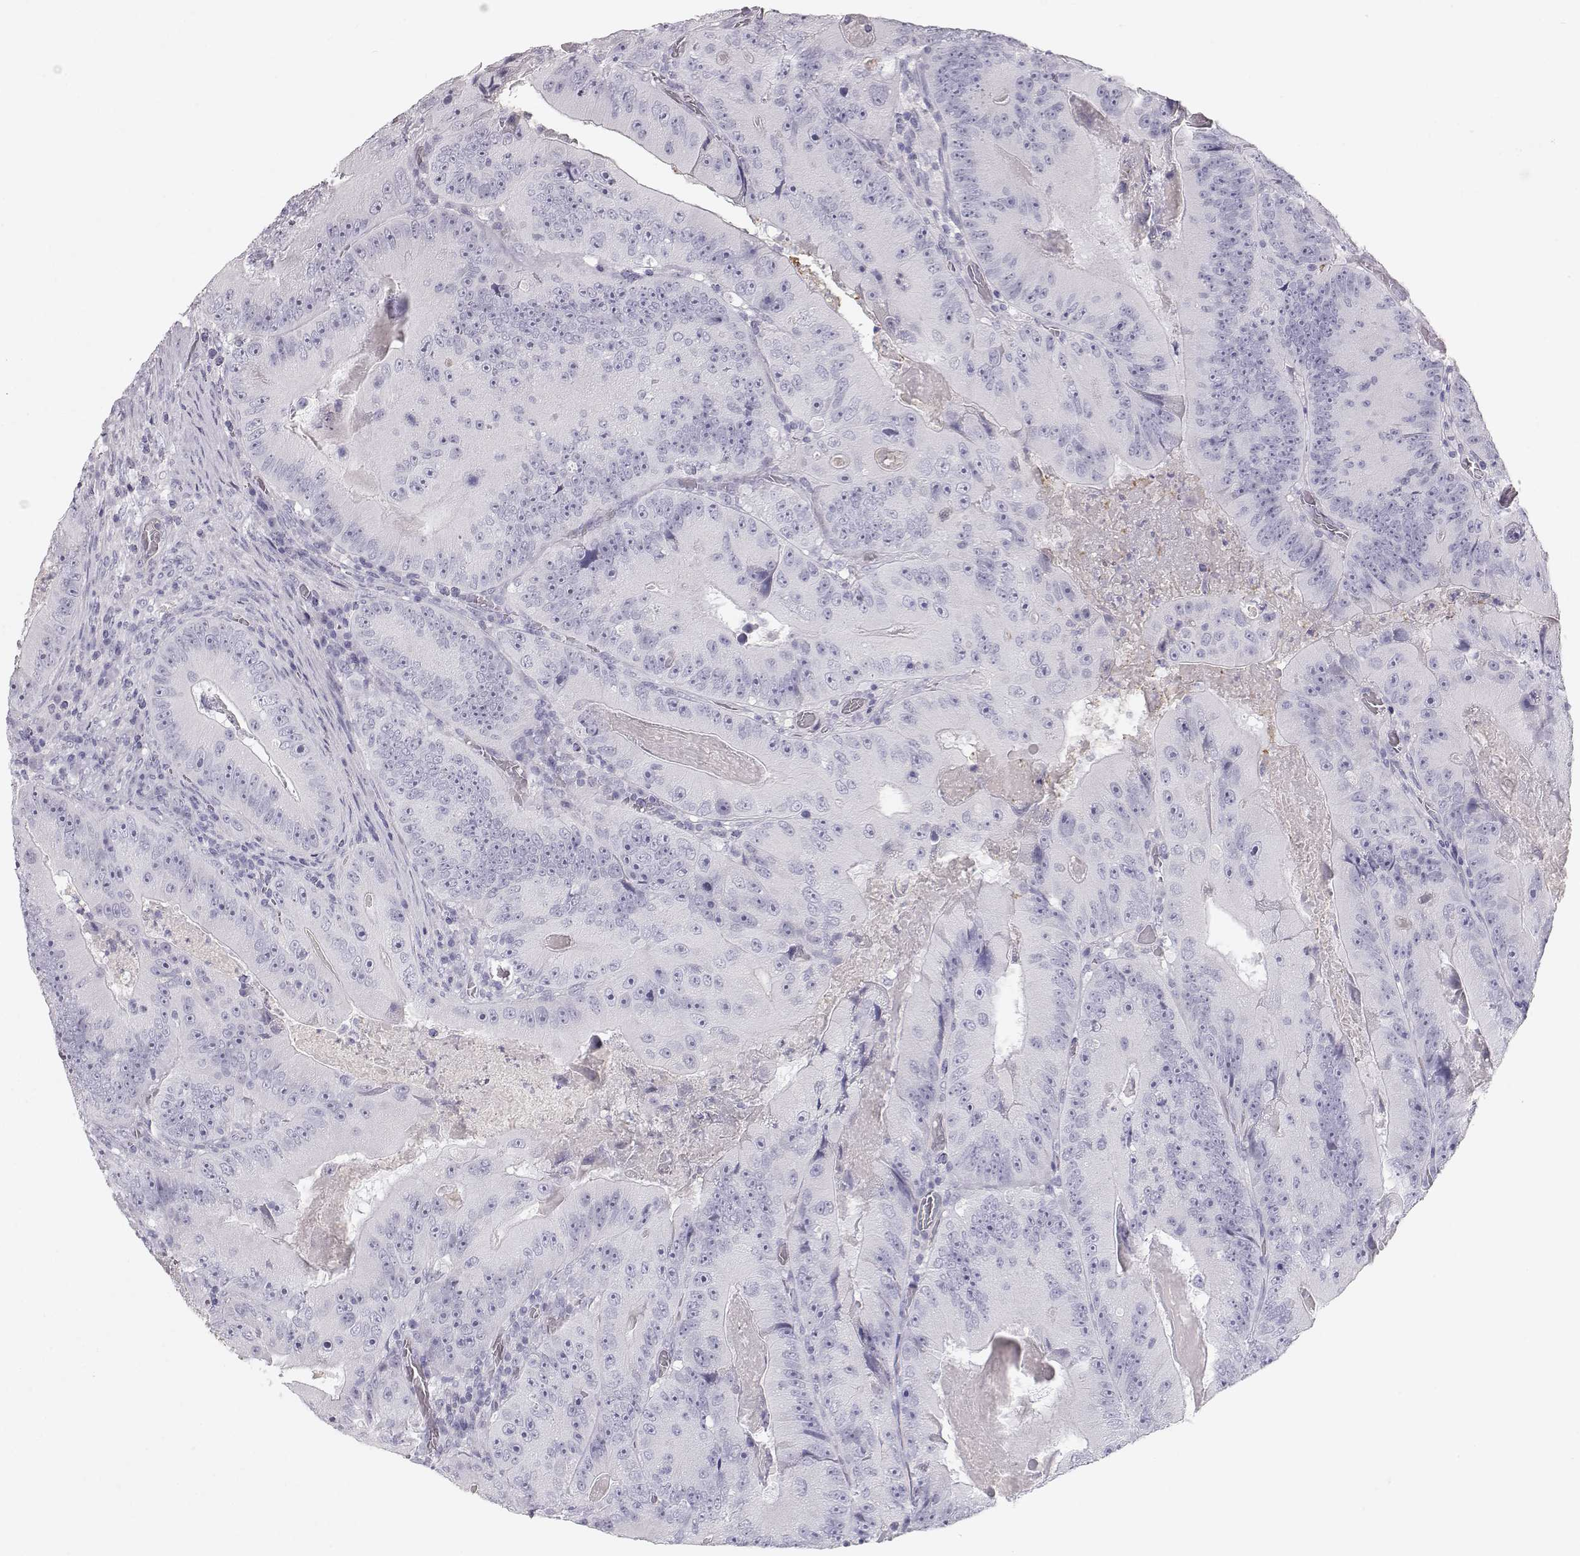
{"staining": {"intensity": "negative", "quantity": "none", "location": "none"}, "tissue": "colorectal cancer", "cell_type": "Tumor cells", "image_type": "cancer", "snomed": [{"axis": "morphology", "description": "Adenocarcinoma, NOS"}, {"axis": "topography", "description": "Colon"}], "caption": "Human colorectal cancer (adenocarcinoma) stained for a protein using immunohistochemistry (IHC) demonstrates no expression in tumor cells.", "gene": "KRTAP16-1", "patient": {"sex": "female", "age": 86}}